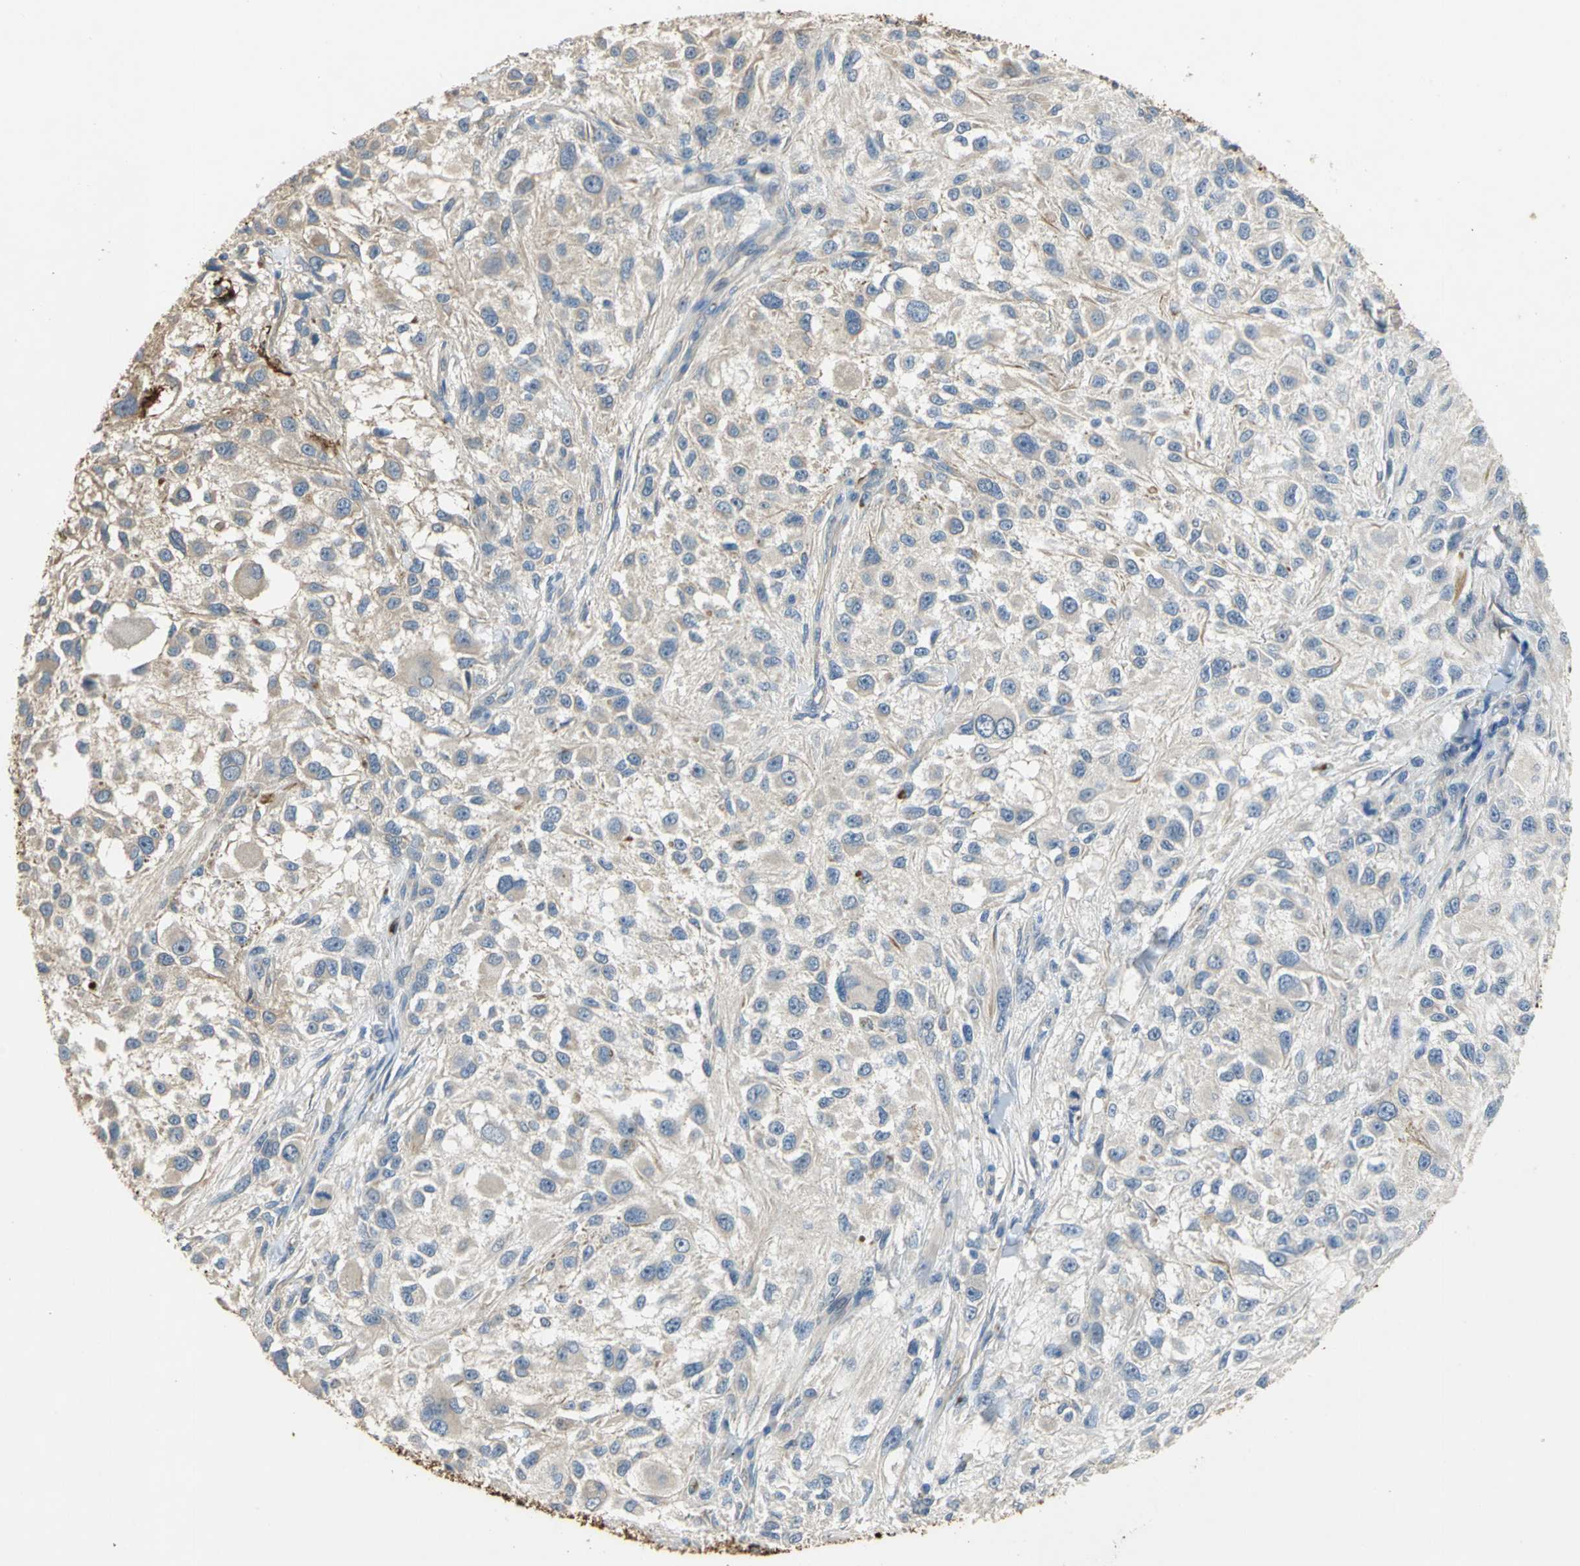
{"staining": {"intensity": "moderate", "quantity": "25%-75%", "location": "cytoplasmic/membranous"}, "tissue": "melanoma", "cell_type": "Tumor cells", "image_type": "cancer", "snomed": [{"axis": "morphology", "description": "Necrosis, NOS"}, {"axis": "morphology", "description": "Malignant melanoma, NOS"}, {"axis": "topography", "description": "Skin"}], "caption": "A high-resolution histopathology image shows immunohistochemistry (IHC) staining of malignant melanoma, which demonstrates moderate cytoplasmic/membranous positivity in approximately 25%-75% of tumor cells. The staining is performed using DAB brown chromogen to label protein expression. The nuclei are counter-stained blue using hematoxylin.", "gene": "TREM1", "patient": {"sex": "female", "age": 87}}